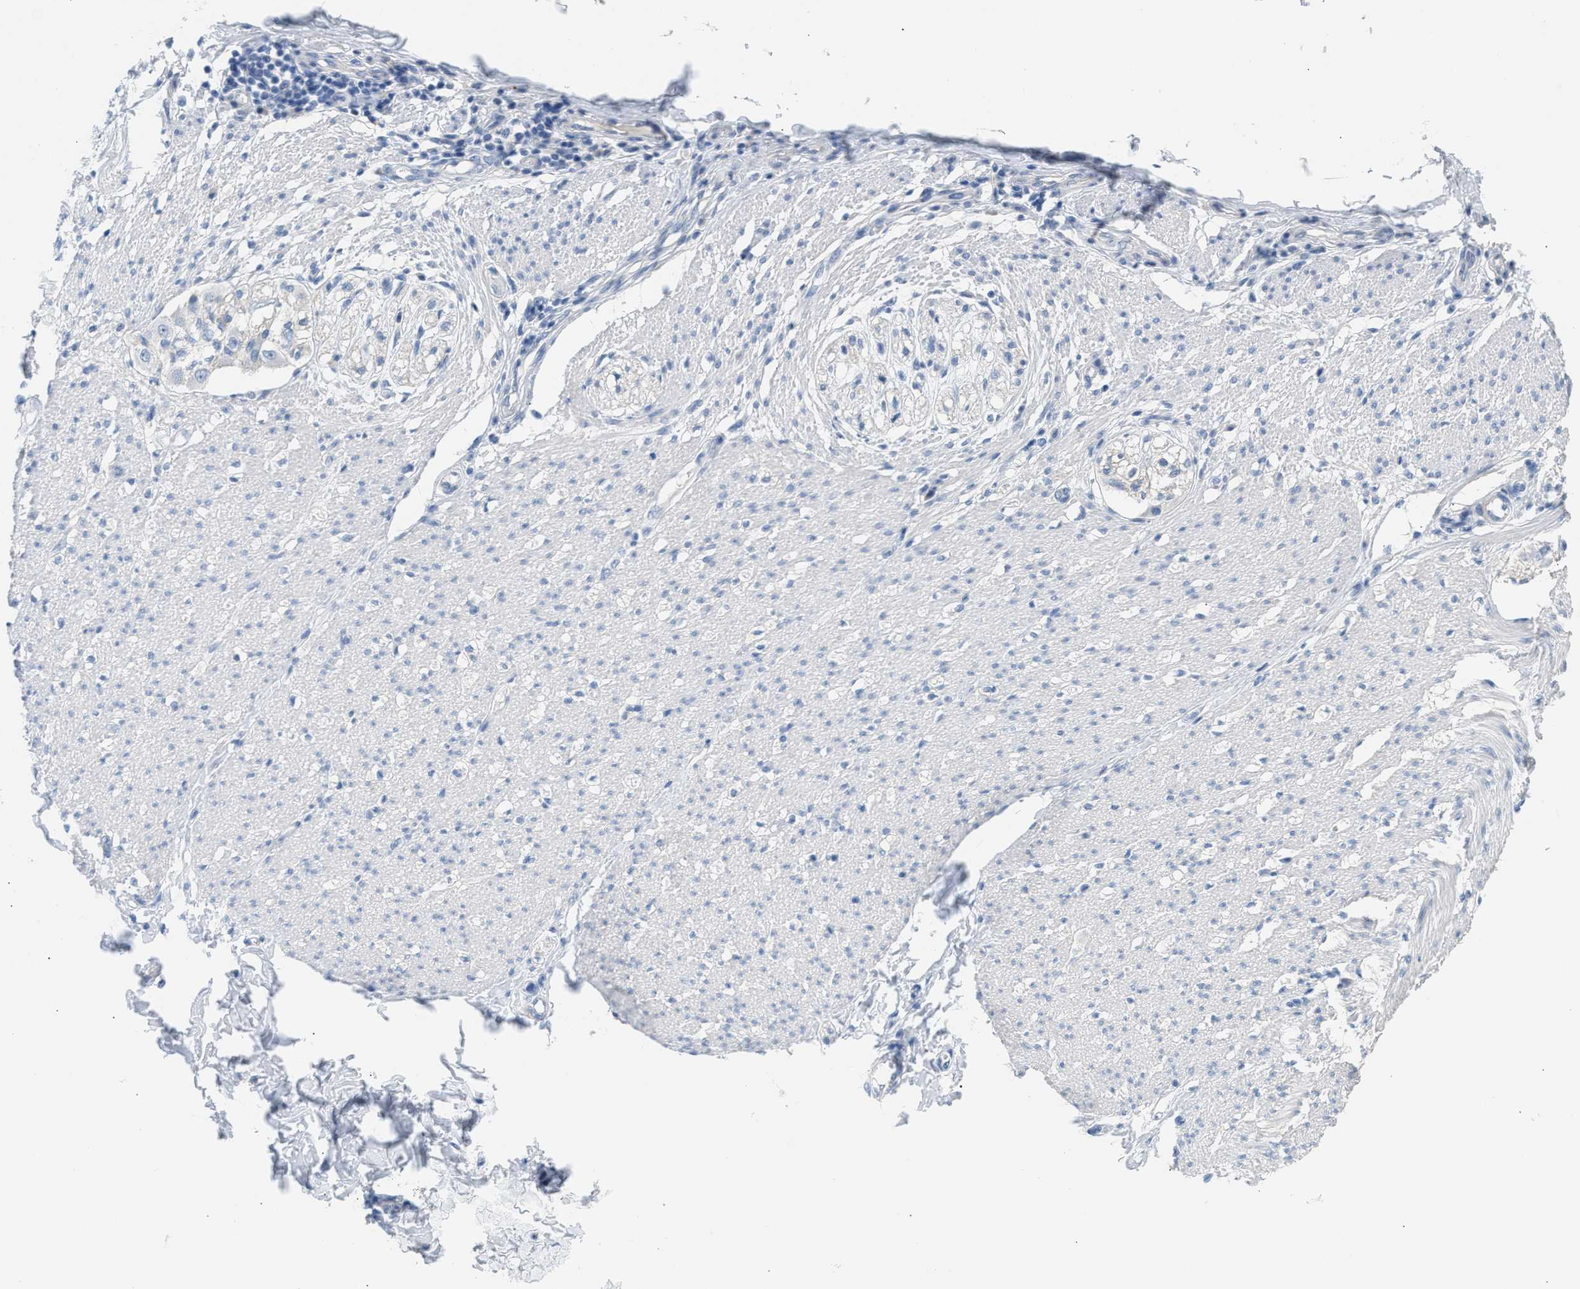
{"staining": {"intensity": "negative", "quantity": "none", "location": "none"}, "tissue": "smooth muscle", "cell_type": "Smooth muscle cells", "image_type": "normal", "snomed": [{"axis": "morphology", "description": "Normal tissue, NOS"}, {"axis": "morphology", "description": "Adenocarcinoma, NOS"}, {"axis": "topography", "description": "Colon"}, {"axis": "topography", "description": "Peripheral nerve tissue"}], "caption": "DAB immunohistochemical staining of normal smooth muscle displays no significant expression in smooth muscle cells. The staining was performed using DAB to visualize the protein expression in brown, while the nuclei were stained in blue with hematoxylin (Magnification: 20x).", "gene": "ERBB2", "patient": {"sex": "male", "age": 14}}